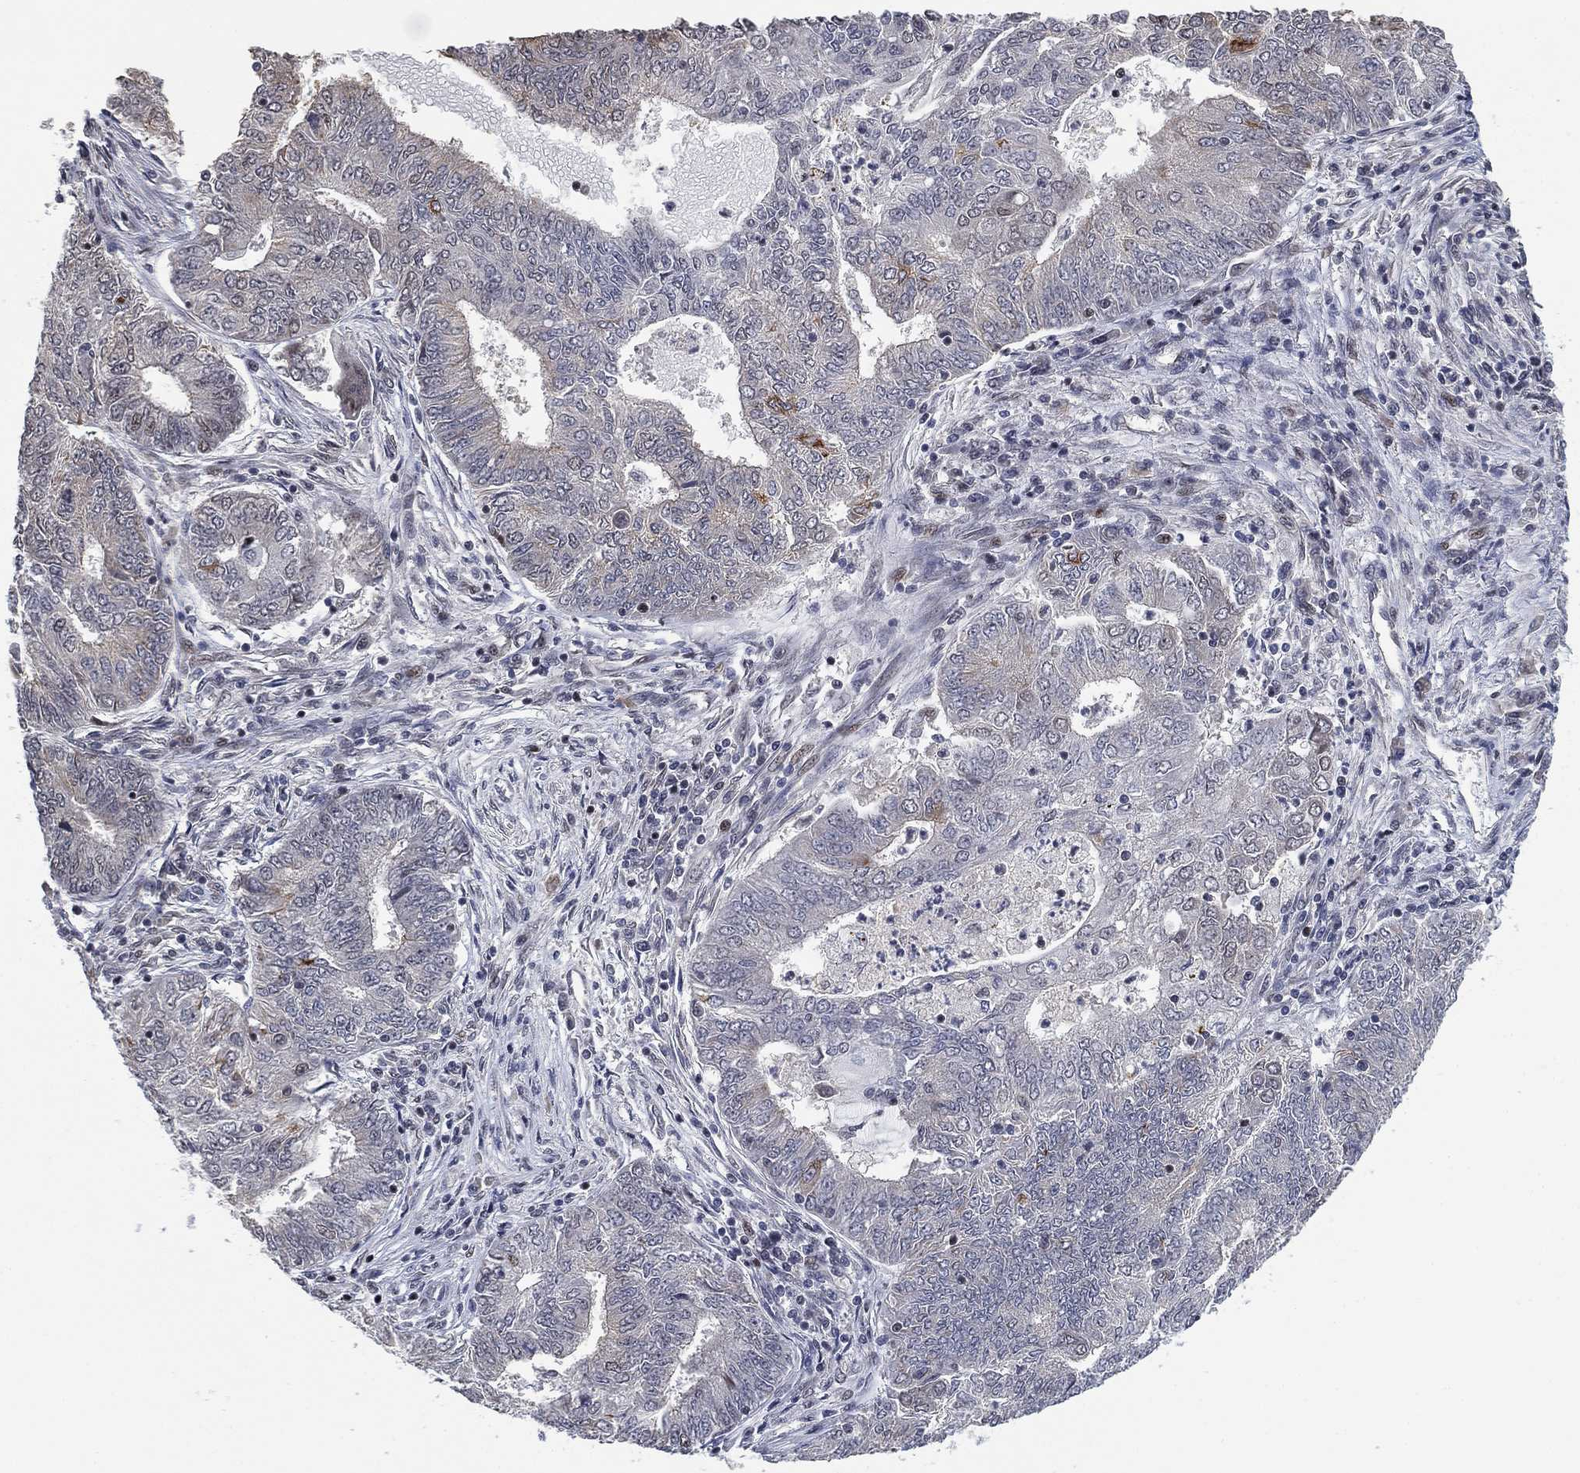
{"staining": {"intensity": "negative", "quantity": "none", "location": "none"}, "tissue": "endometrial cancer", "cell_type": "Tumor cells", "image_type": "cancer", "snomed": [{"axis": "morphology", "description": "Adenocarcinoma, NOS"}, {"axis": "topography", "description": "Endometrium"}], "caption": "Immunohistochemistry (IHC) image of neoplastic tissue: adenocarcinoma (endometrial) stained with DAB (3,3'-diaminobenzidine) reveals no significant protein positivity in tumor cells.", "gene": "ZSCAN30", "patient": {"sex": "female", "age": 62}}